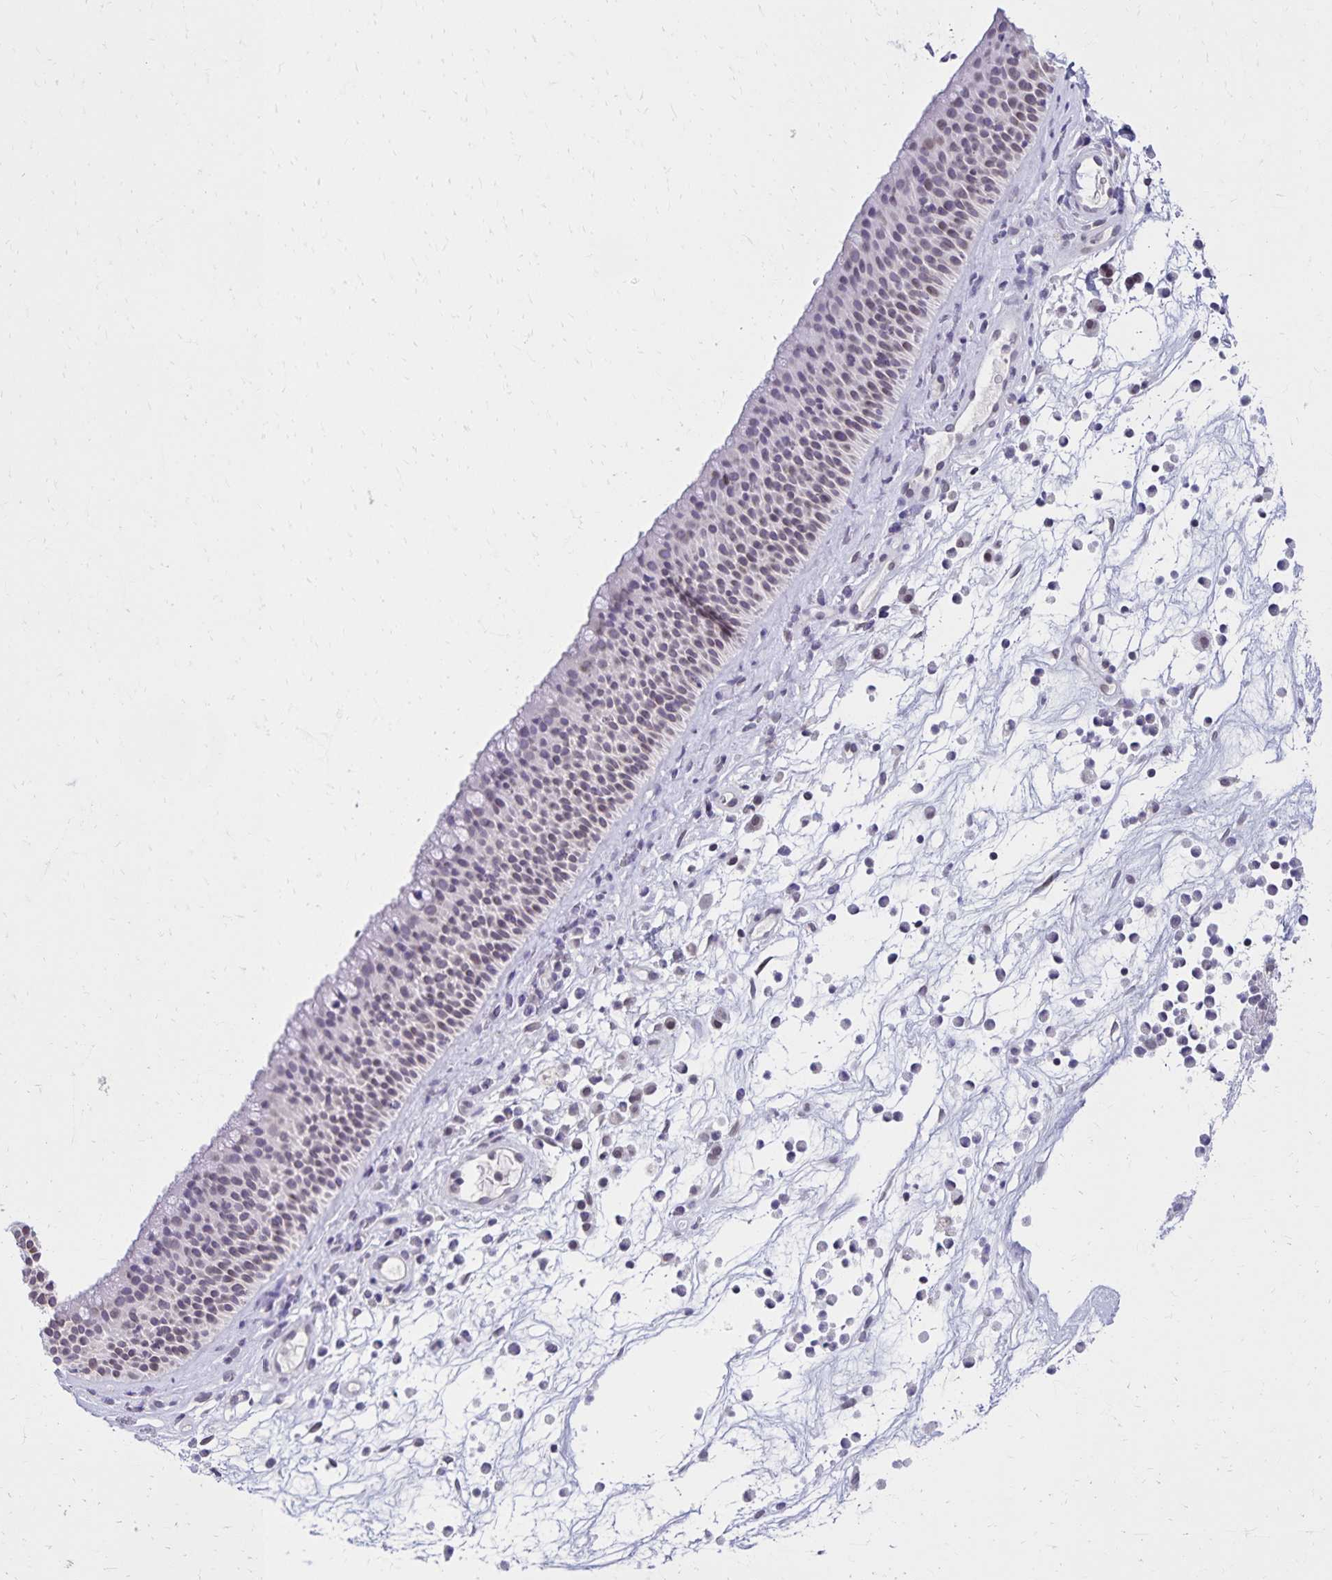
{"staining": {"intensity": "weak", "quantity": "<25%", "location": "cytoplasmic/membranous,nuclear"}, "tissue": "nasopharynx", "cell_type": "Respiratory epithelial cells", "image_type": "normal", "snomed": [{"axis": "morphology", "description": "Normal tissue, NOS"}, {"axis": "topography", "description": "Nasopharynx"}], "caption": "Immunohistochemistry (IHC) histopathology image of unremarkable human nasopharynx stained for a protein (brown), which shows no staining in respiratory epithelial cells. (DAB immunohistochemistry visualized using brightfield microscopy, high magnification).", "gene": "FAM166C", "patient": {"sex": "male", "age": 56}}